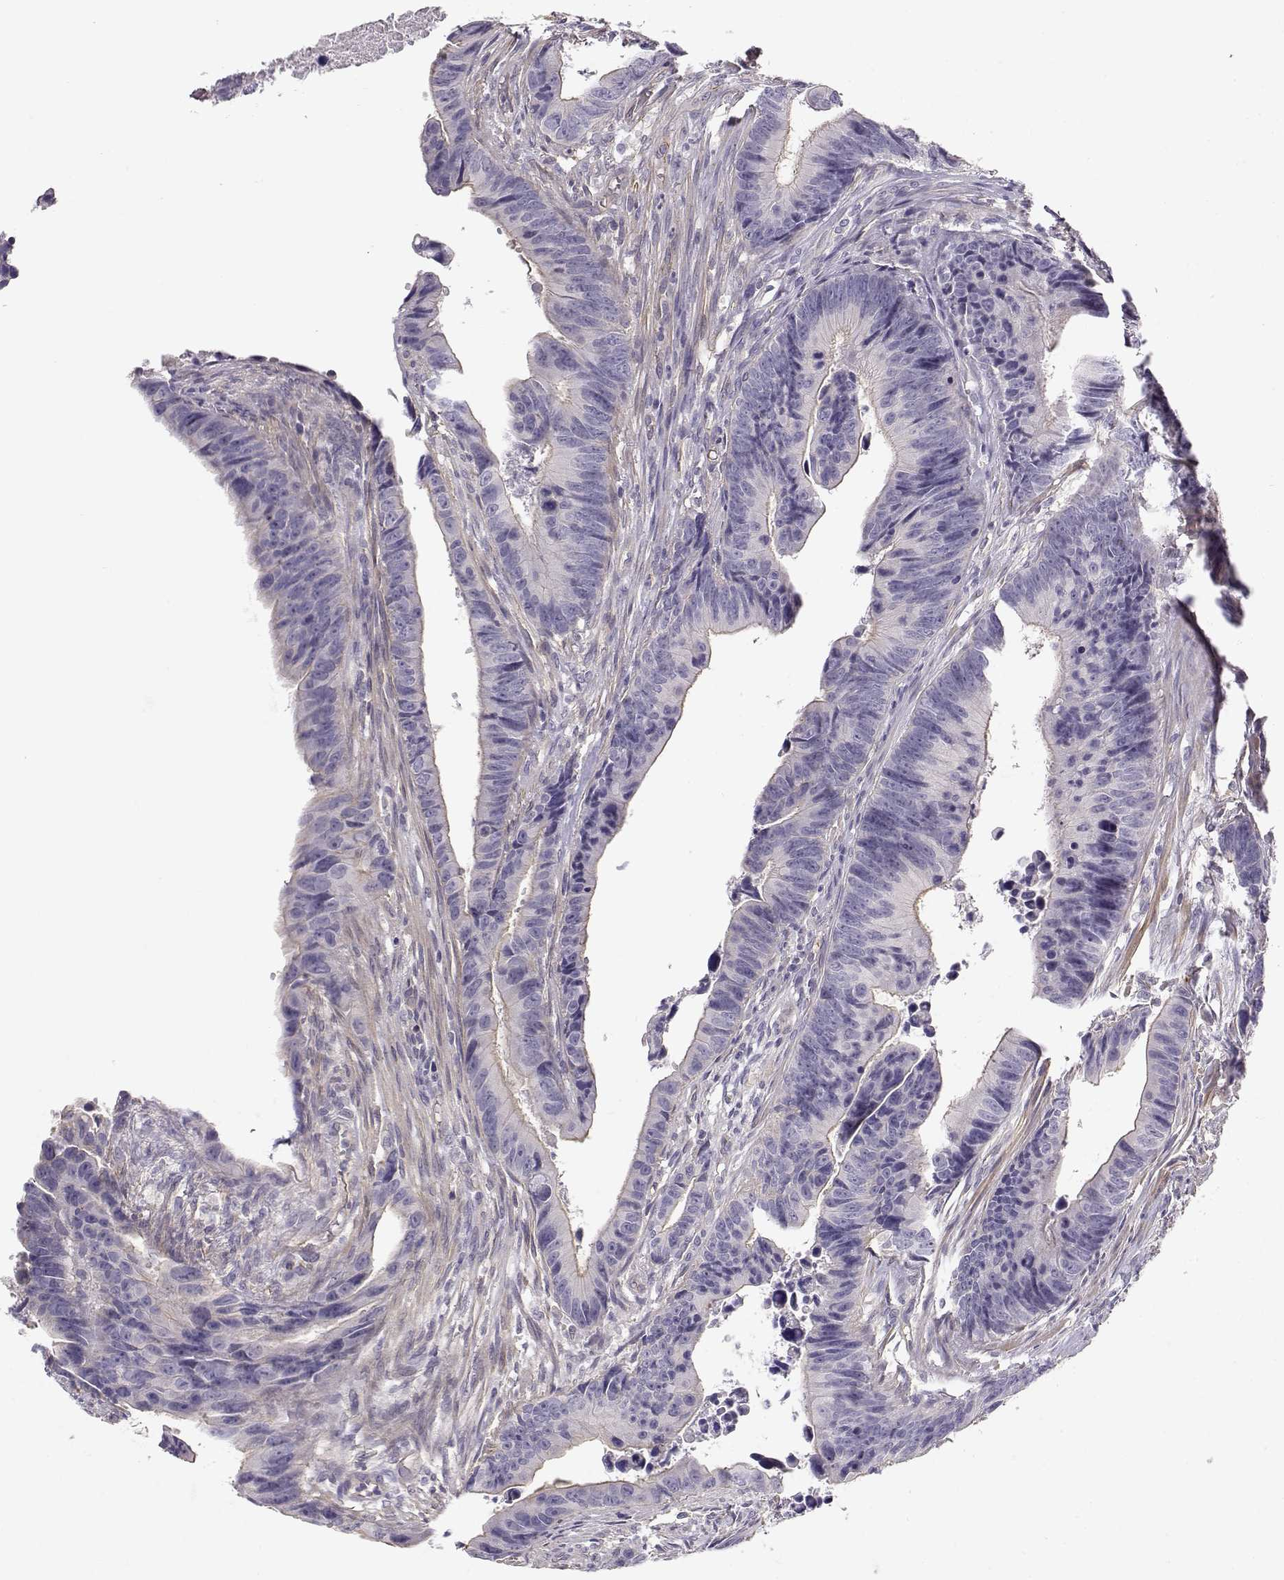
{"staining": {"intensity": "weak", "quantity": "<25%", "location": "cytoplasmic/membranous"}, "tissue": "colorectal cancer", "cell_type": "Tumor cells", "image_type": "cancer", "snomed": [{"axis": "morphology", "description": "Adenocarcinoma, NOS"}, {"axis": "topography", "description": "Colon"}], "caption": "A histopathology image of colorectal cancer stained for a protein reveals no brown staining in tumor cells.", "gene": "DAPL1", "patient": {"sex": "female", "age": 87}}